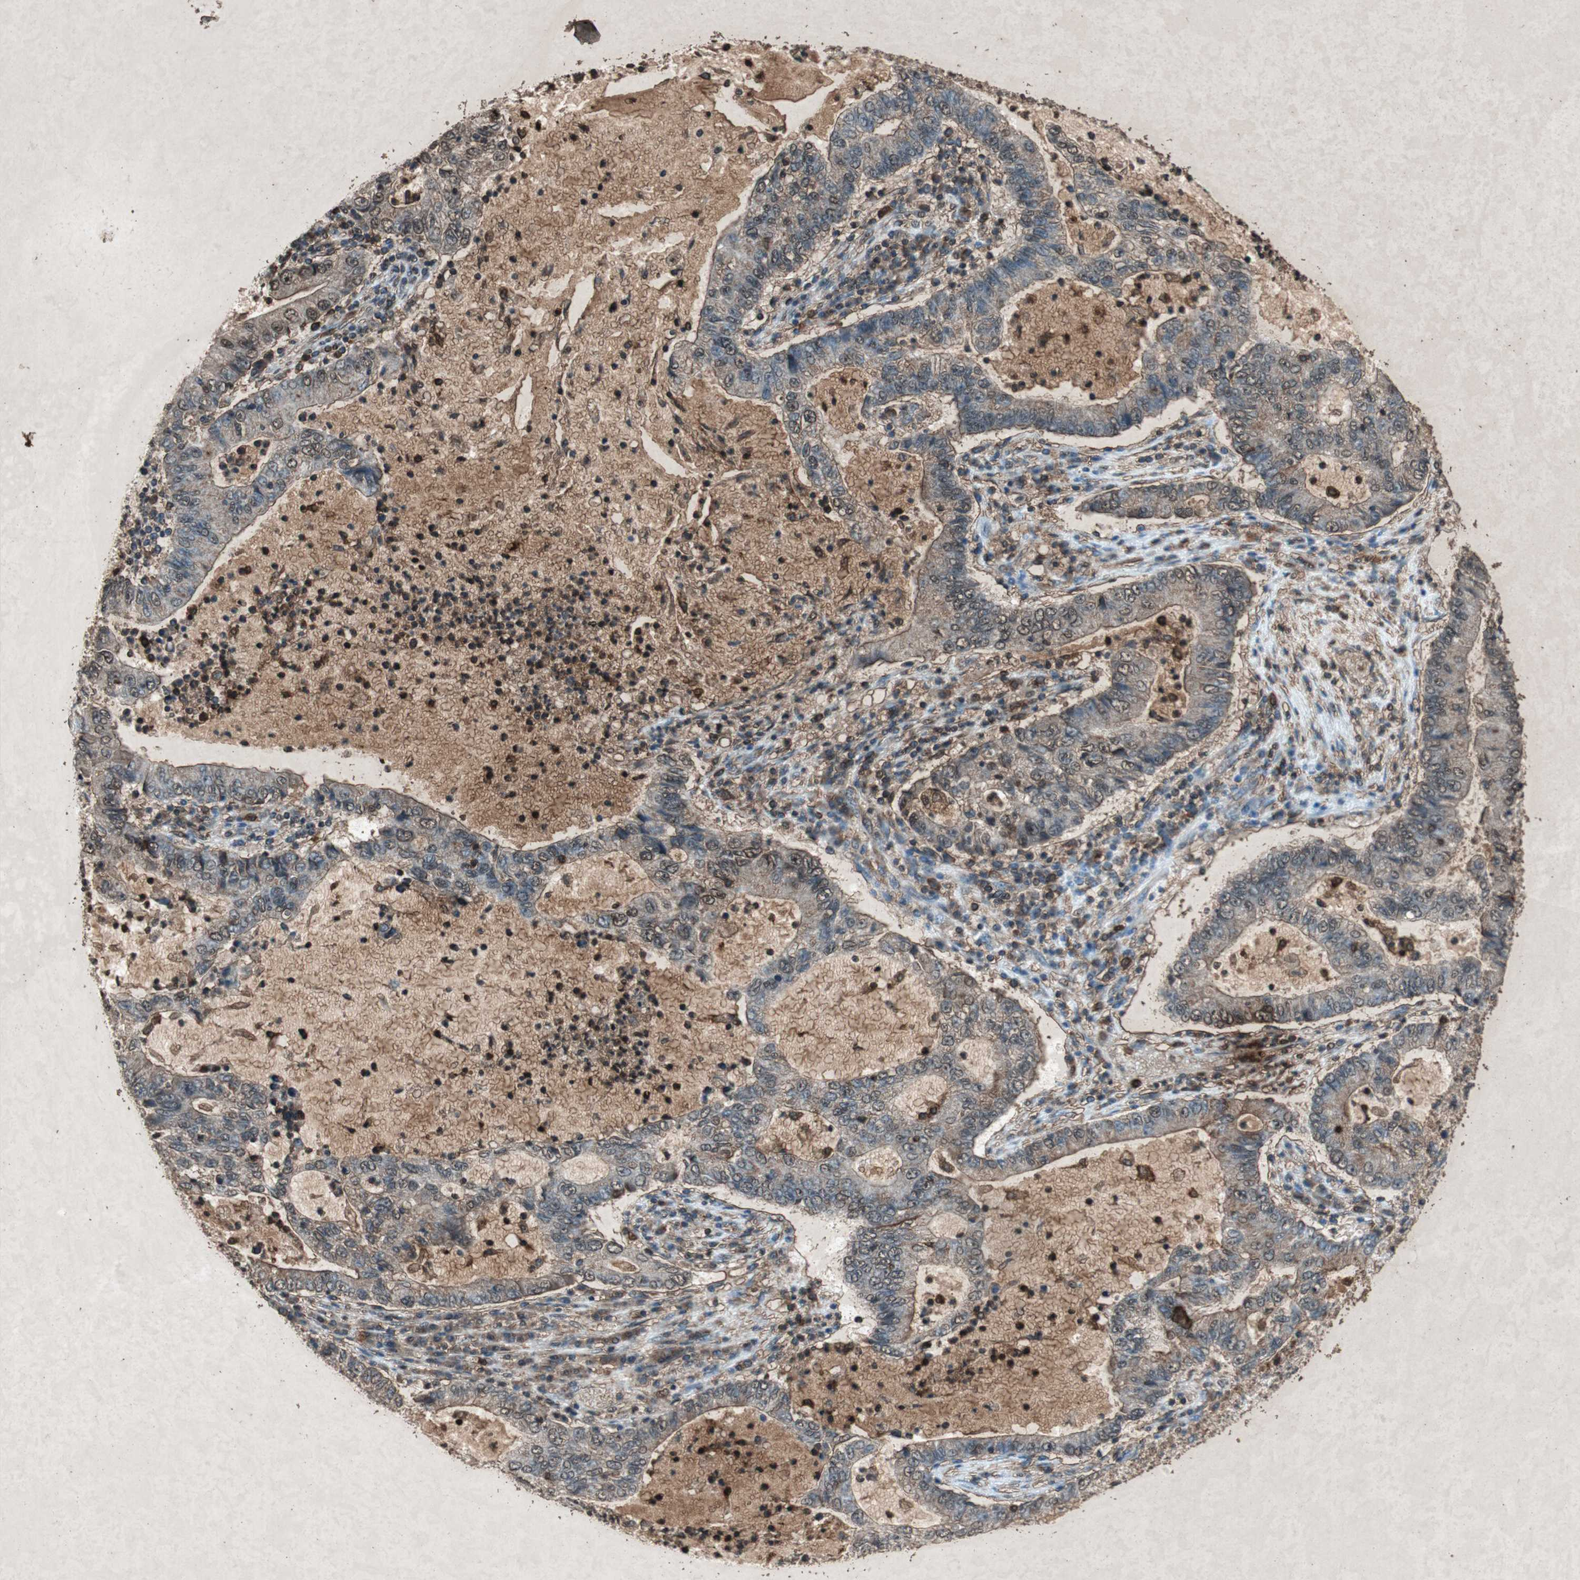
{"staining": {"intensity": "negative", "quantity": "none", "location": "none"}, "tissue": "lung cancer", "cell_type": "Tumor cells", "image_type": "cancer", "snomed": [{"axis": "morphology", "description": "Adenocarcinoma, NOS"}, {"axis": "topography", "description": "Lung"}], "caption": "This histopathology image is of lung adenocarcinoma stained with immunohistochemistry (IHC) to label a protein in brown with the nuclei are counter-stained blue. There is no expression in tumor cells.", "gene": "TYROBP", "patient": {"sex": "female", "age": 51}}